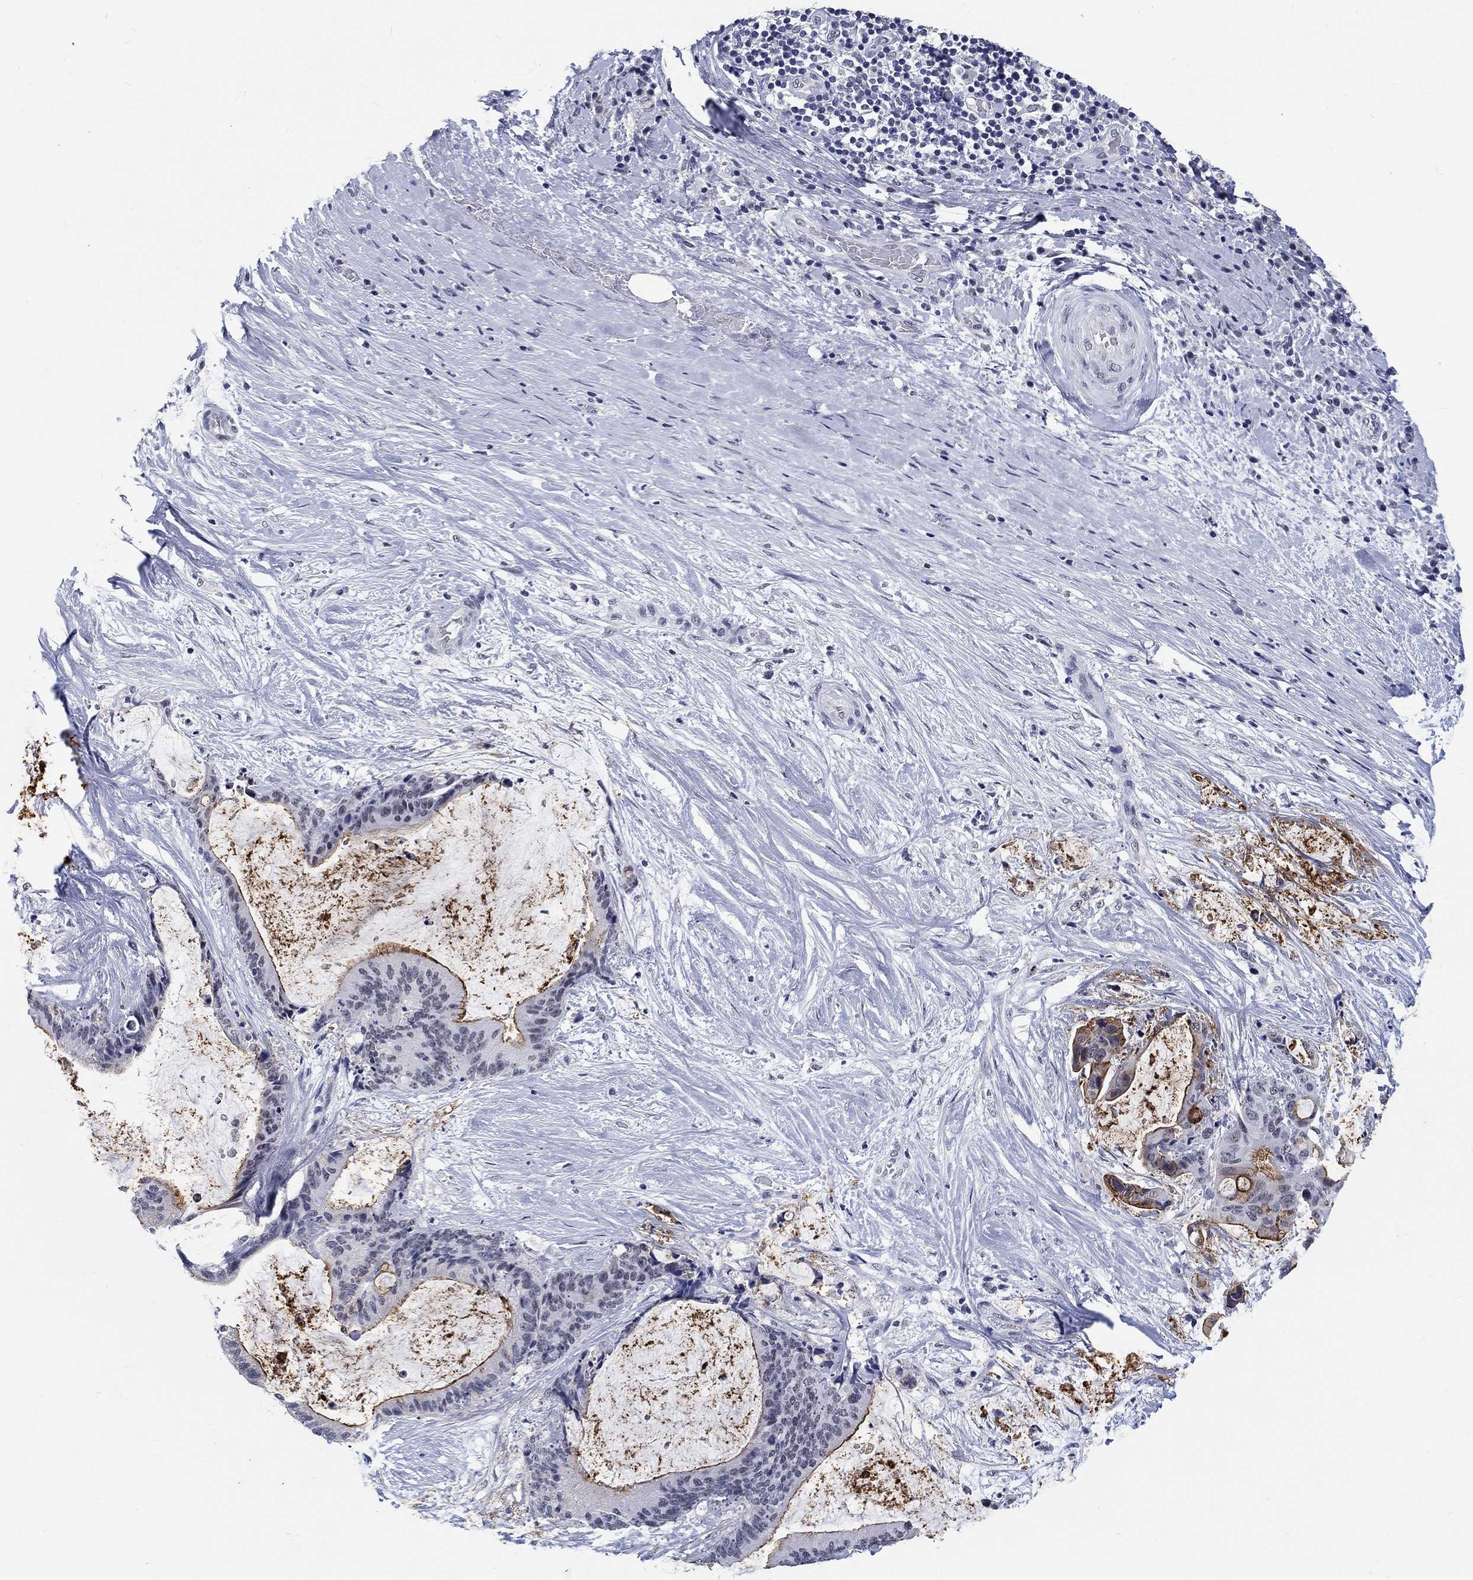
{"staining": {"intensity": "moderate", "quantity": "<25%", "location": "cytoplasmic/membranous"}, "tissue": "liver cancer", "cell_type": "Tumor cells", "image_type": "cancer", "snomed": [{"axis": "morphology", "description": "Cholangiocarcinoma"}, {"axis": "topography", "description": "Liver"}], "caption": "Immunohistochemical staining of human liver cancer displays low levels of moderate cytoplasmic/membranous protein expression in approximately <25% of tumor cells.", "gene": "GRIN1", "patient": {"sex": "female", "age": 73}}